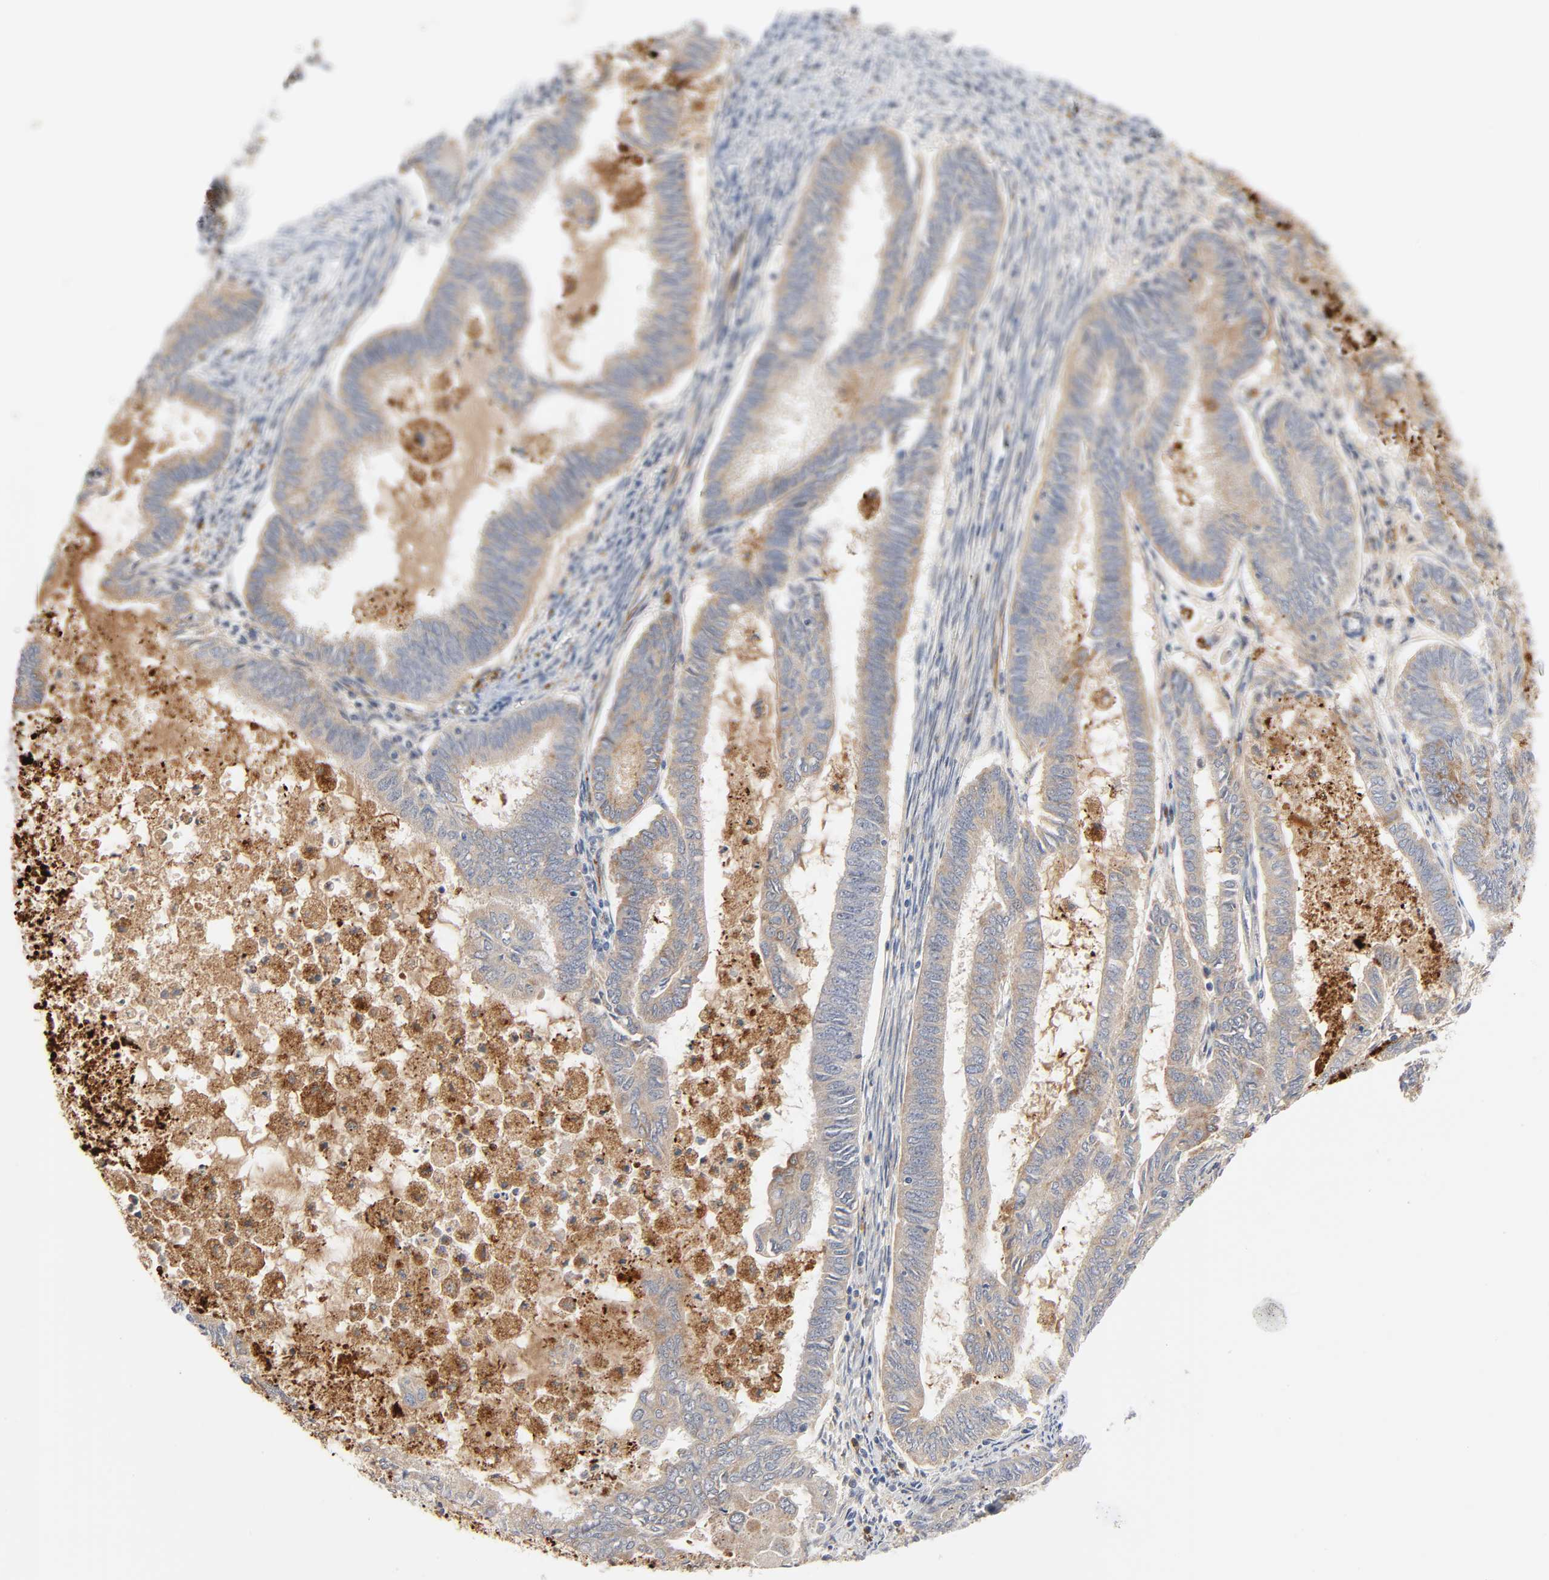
{"staining": {"intensity": "weak", "quantity": ">75%", "location": "cytoplasmic/membranous"}, "tissue": "endometrial cancer", "cell_type": "Tumor cells", "image_type": "cancer", "snomed": [{"axis": "morphology", "description": "Adenocarcinoma, NOS"}, {"axis": "topography", "description": "Endometrium"}], "caption": "This histopathology image displays endometrial cancer (adenocarcinoma) stained with immunohistochemistry (IHC) to label a protein in brown. The cytoplasmic/membranous of tumor cells show weak positivity for the protein. Nuclei are counter-stained blue.", "gene": "REEP6", "patient": {"sex": "female", "age": 86}}